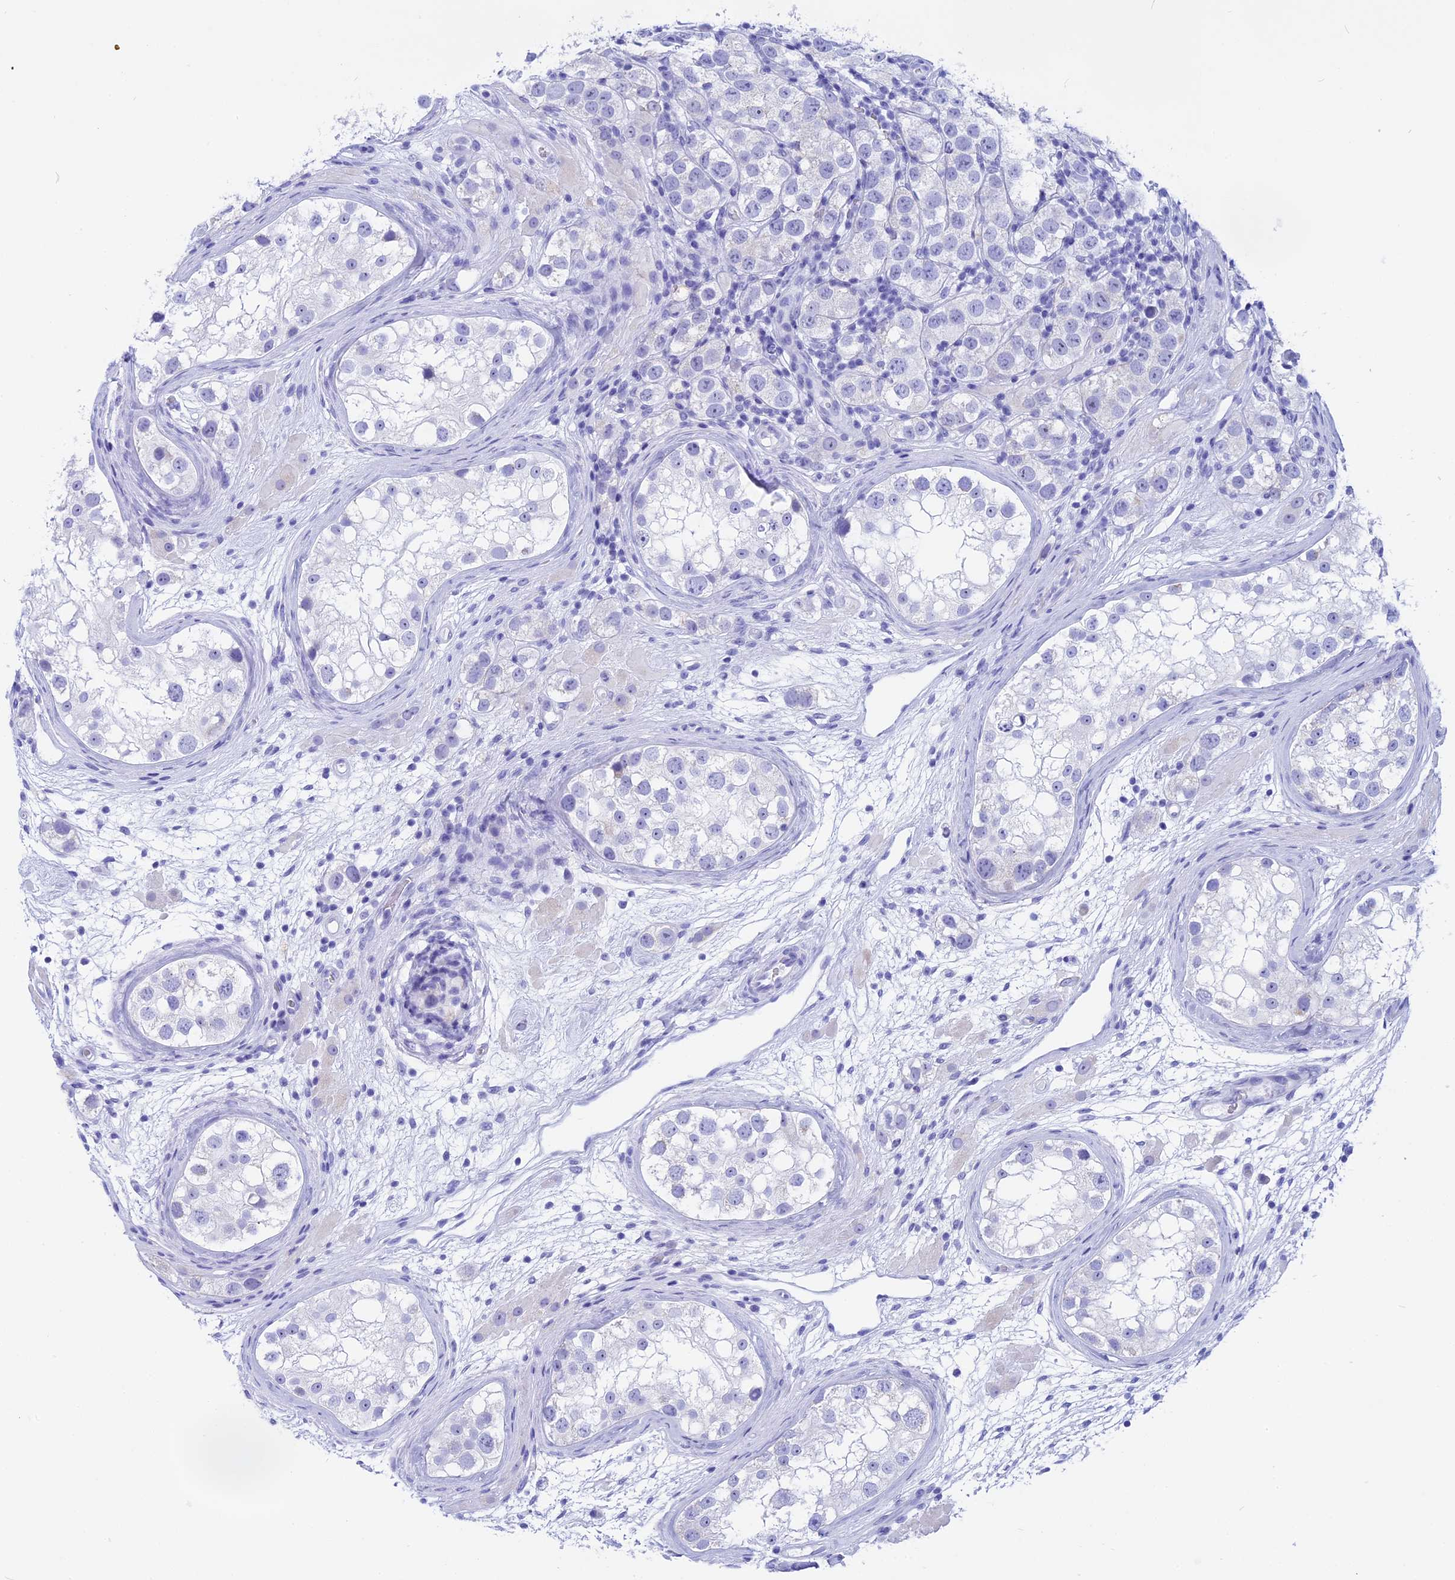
{"staining": {"intensity": "negative", "quantity": "none", "location": "none"}, "tissue": "testis cancer", "cell_type": "Tumor cells", "image_type": "cancer", "snomed": [{"axis": "morphology", "description": "Seminoma, NOS"}, {"axis": "topography", "description": "Testis"}], "caption": "Immunohistochemical staining of seminoma (testis) reveals no significant staining in tumor cells.", "gene": "ISCA1", "patient": {"sex": "male", "age": 28}}